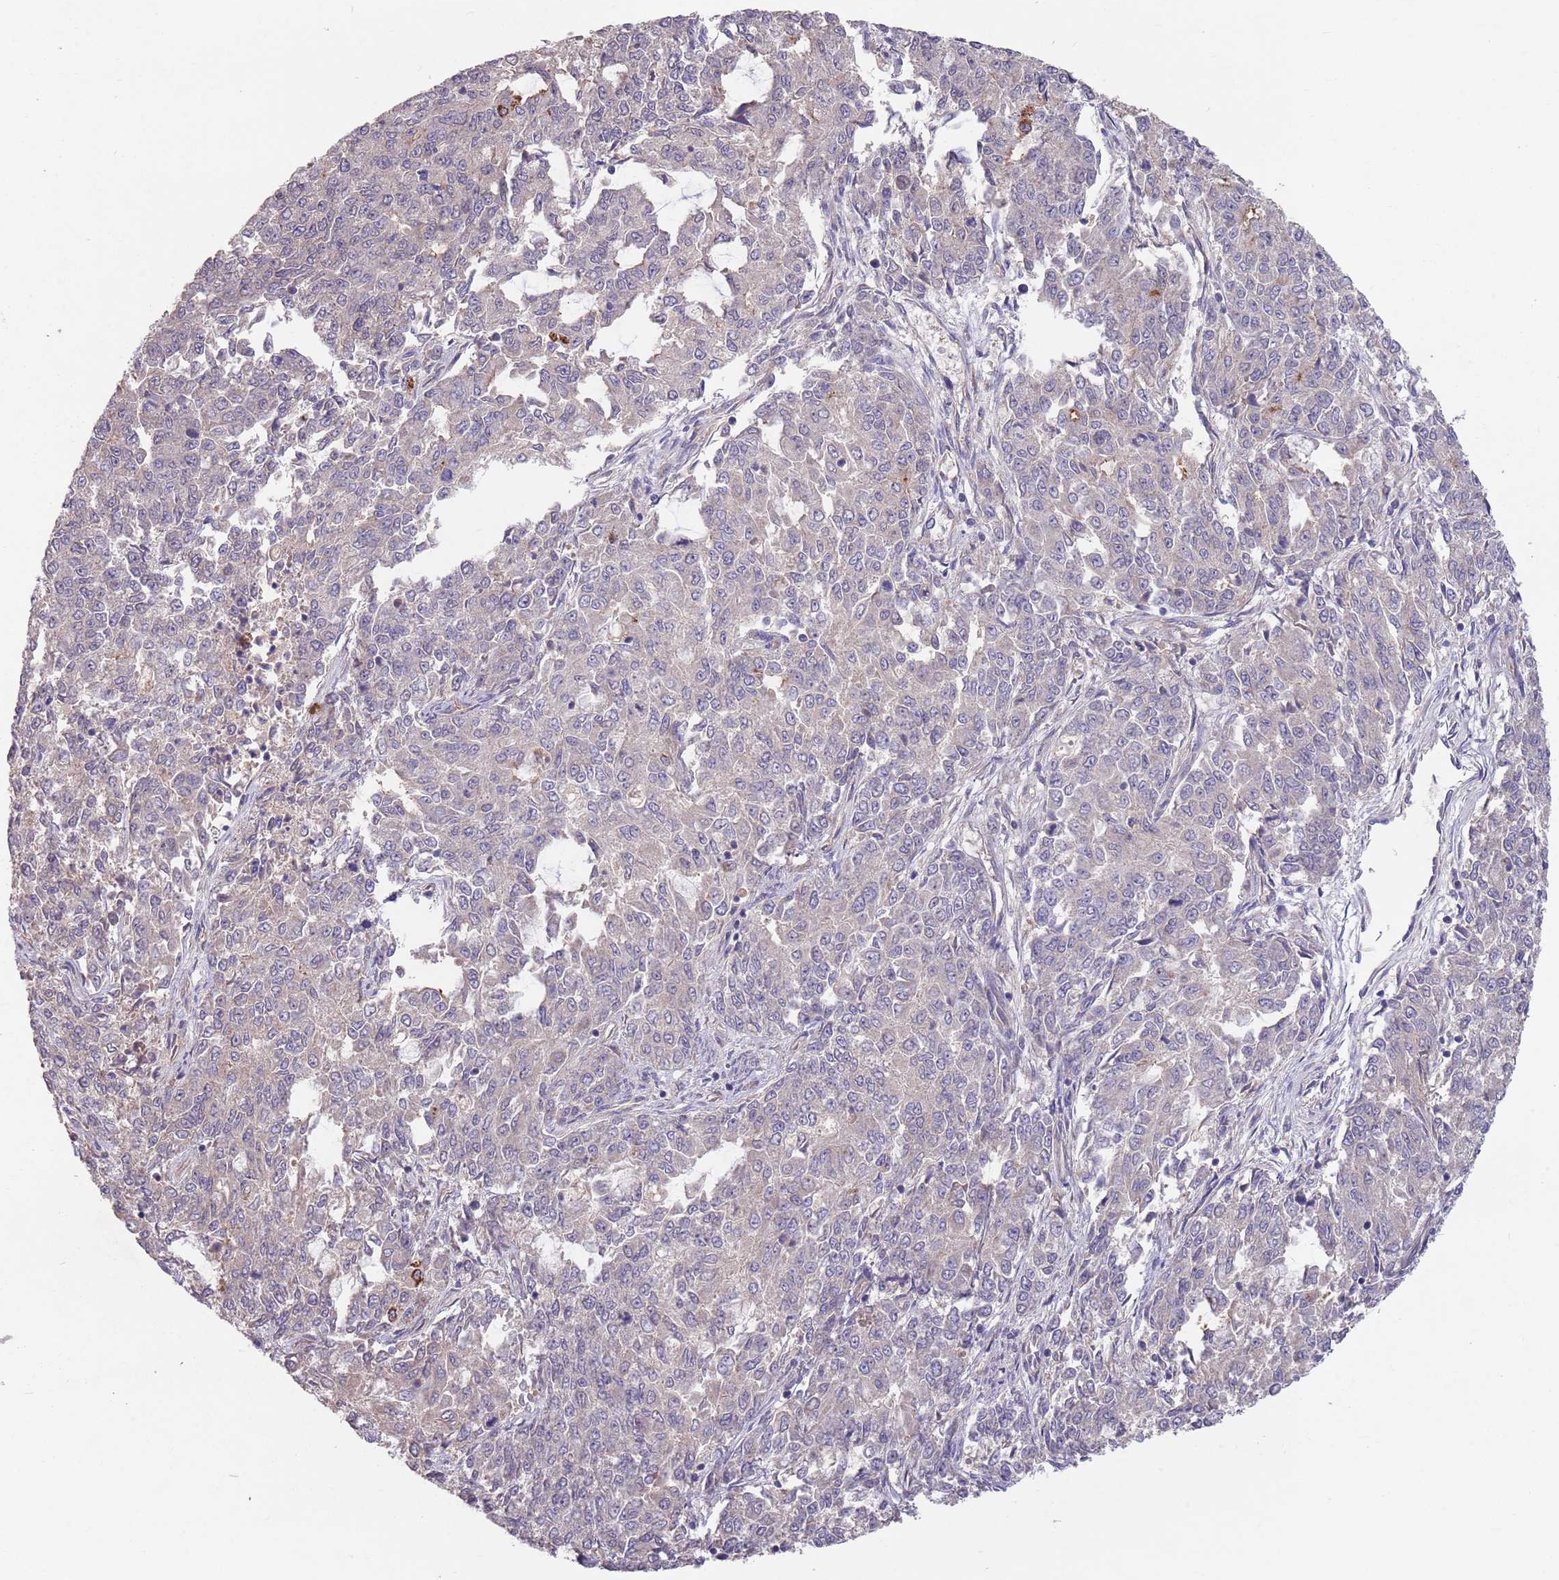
{"staining": {"intensity": "negative", "quantity": "none", "location": "none"}, "tissue": "endometrial cancer", "cell_type": "Tumor cells", "image_type": "cancer", "snomed": [{"axis": "morphology", "description": "Adenocarcinoma, NOS"}, {"axis": "topography", "description": "Endometrium"}], "caption": "Immunohistochemistry (IHC) image of neoplastic tissue: endometrial adenocarcinoma stained with DAB (3,3'-diaminobenzidine) exhibits no significant protein staining in tumor cells. The staining is performed using DAB brown chromogen with nuclei counter-stained in using hematoxylin.", "gene": "MEI1", "patient": {"sex": "female", "age": 50}}